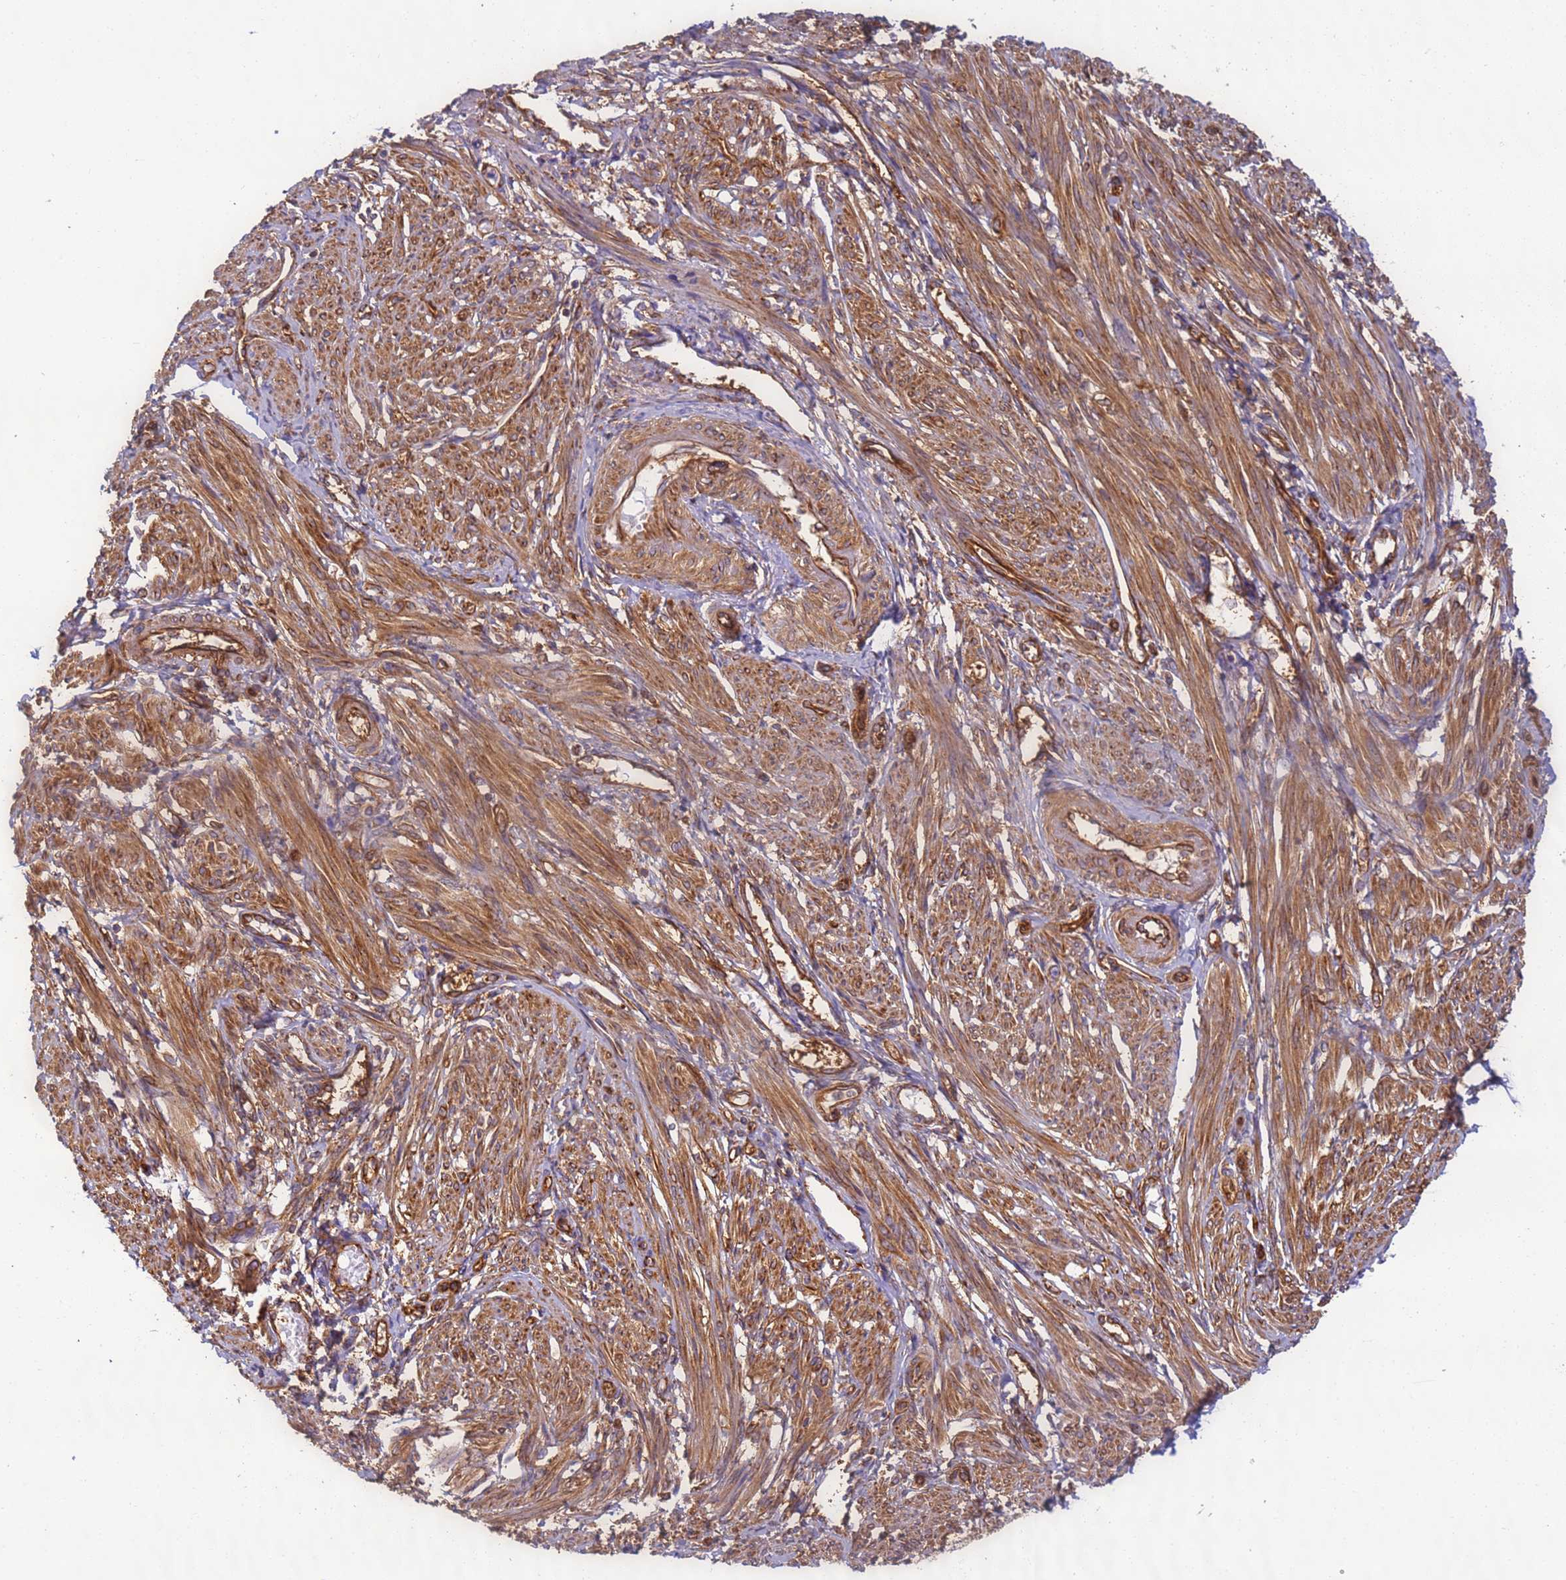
{"staining": {"intensity": "moderate", "quantity": "25%-75%", "location": "cytoplasmic/membranous"}, "tissue": "smooth muscle", "cell_type": "Smooth muscle cells", "image_type": "normal", "snomed": [{"axis": "morphology", "description": "Normal tissue, NOS"}, {"axis": "topography", "description": "Smooth muscle"}], "caption": "Protein staining of benign smooth muscle demonstrates moderate cytoplasmic/membranous expression in about 25%-75% of smooth muscle cells. Nuclei are stained in blue.", "gene": "DYNC1I2", "patient": {"sex": "female", "age": 39}}